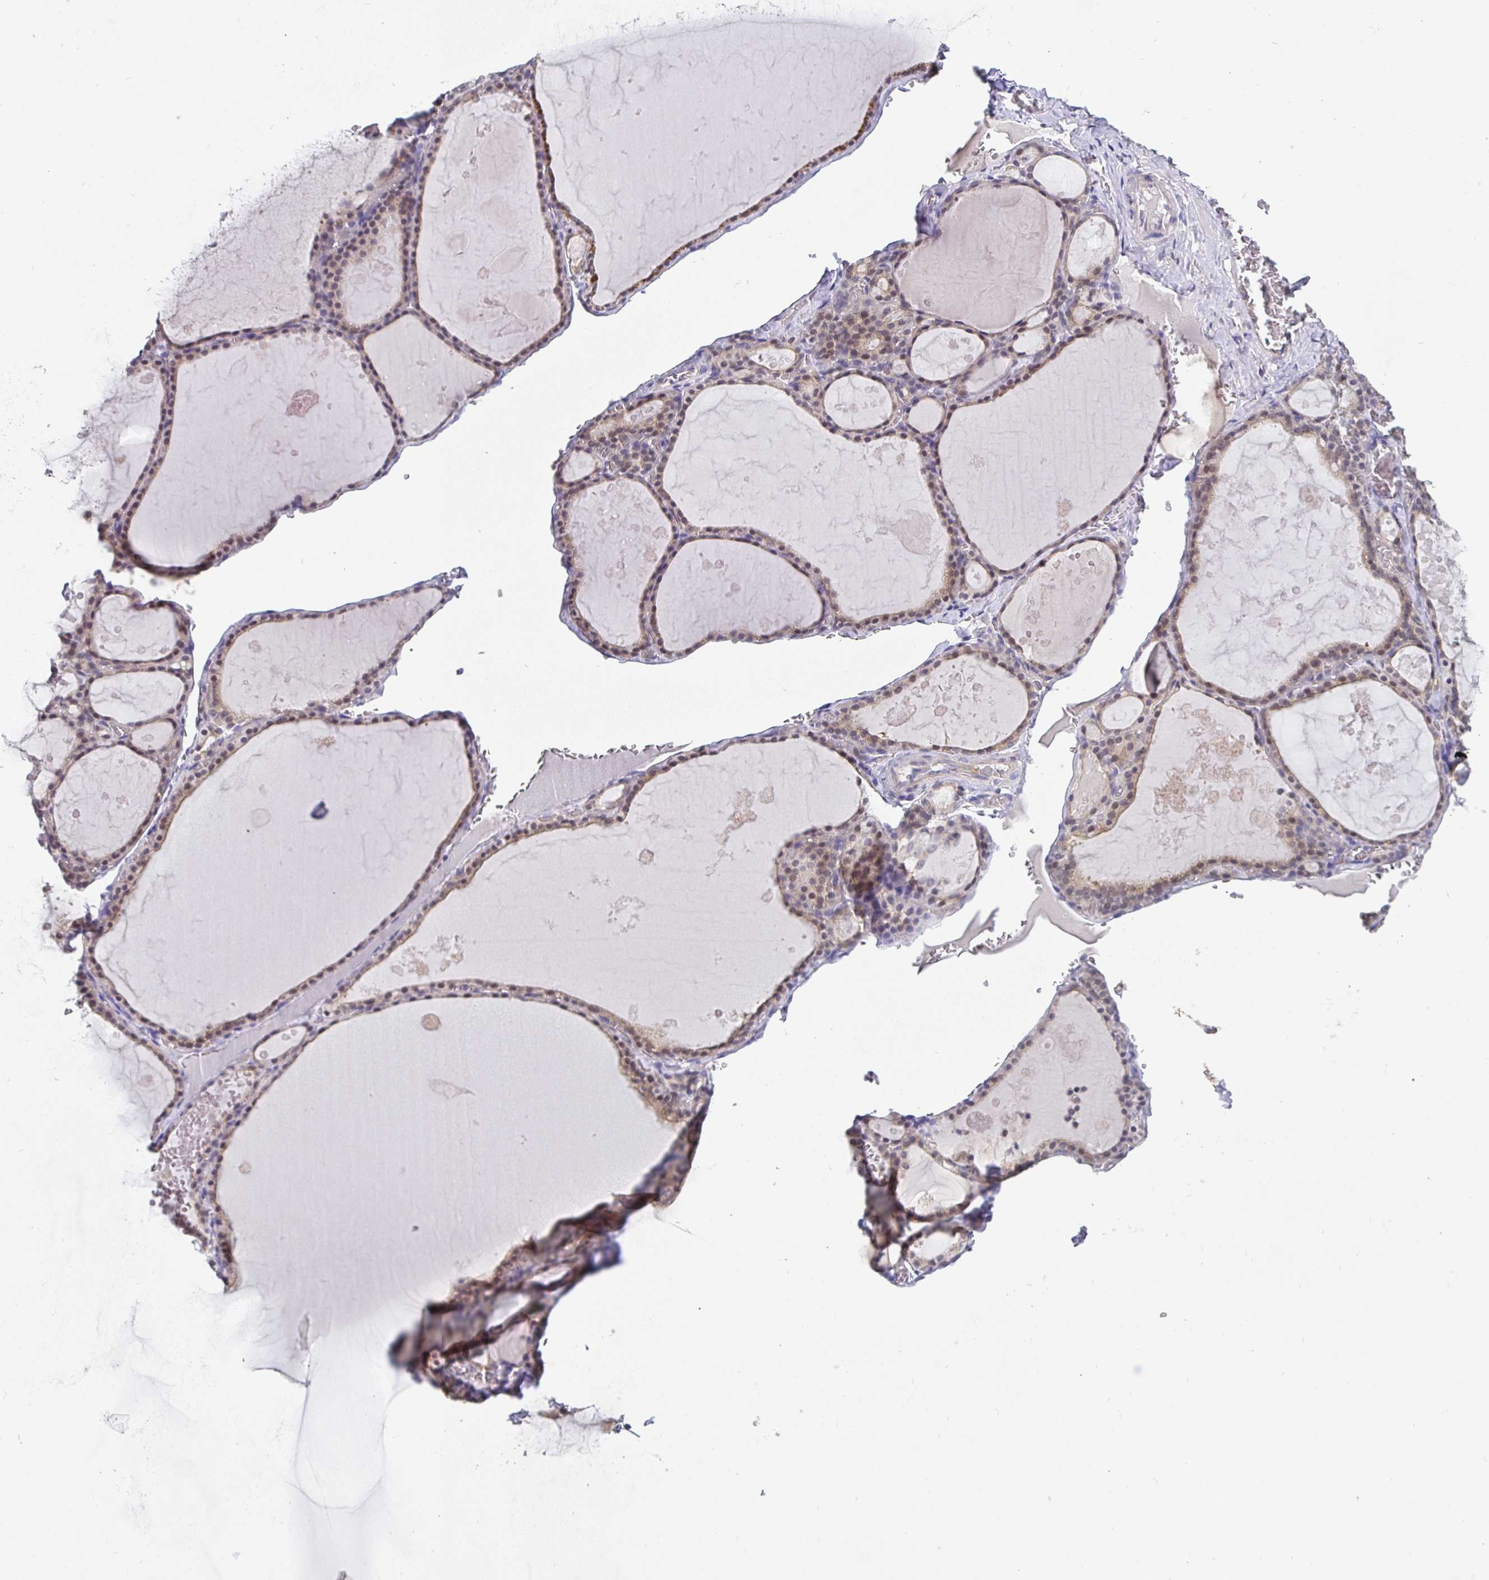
{"staining": {"intensity": "weak", "quantity": ">75%", "location": "nuclear"}, "tissue": "thyroid gland", "cell_type": "Glandular cells", "image_type": "normal", "snomed": [{"axis": "morphology", "description": "Normal tissue, NOS"}, {"axis": "topography", "description": "Thyroid gland"}], "caption": "Thyroid gland stained for a protein reveals weak nuclear positivity in glandular cells.", "gene": "SATB1", "patient": {"sex": "male", "age": 56}}